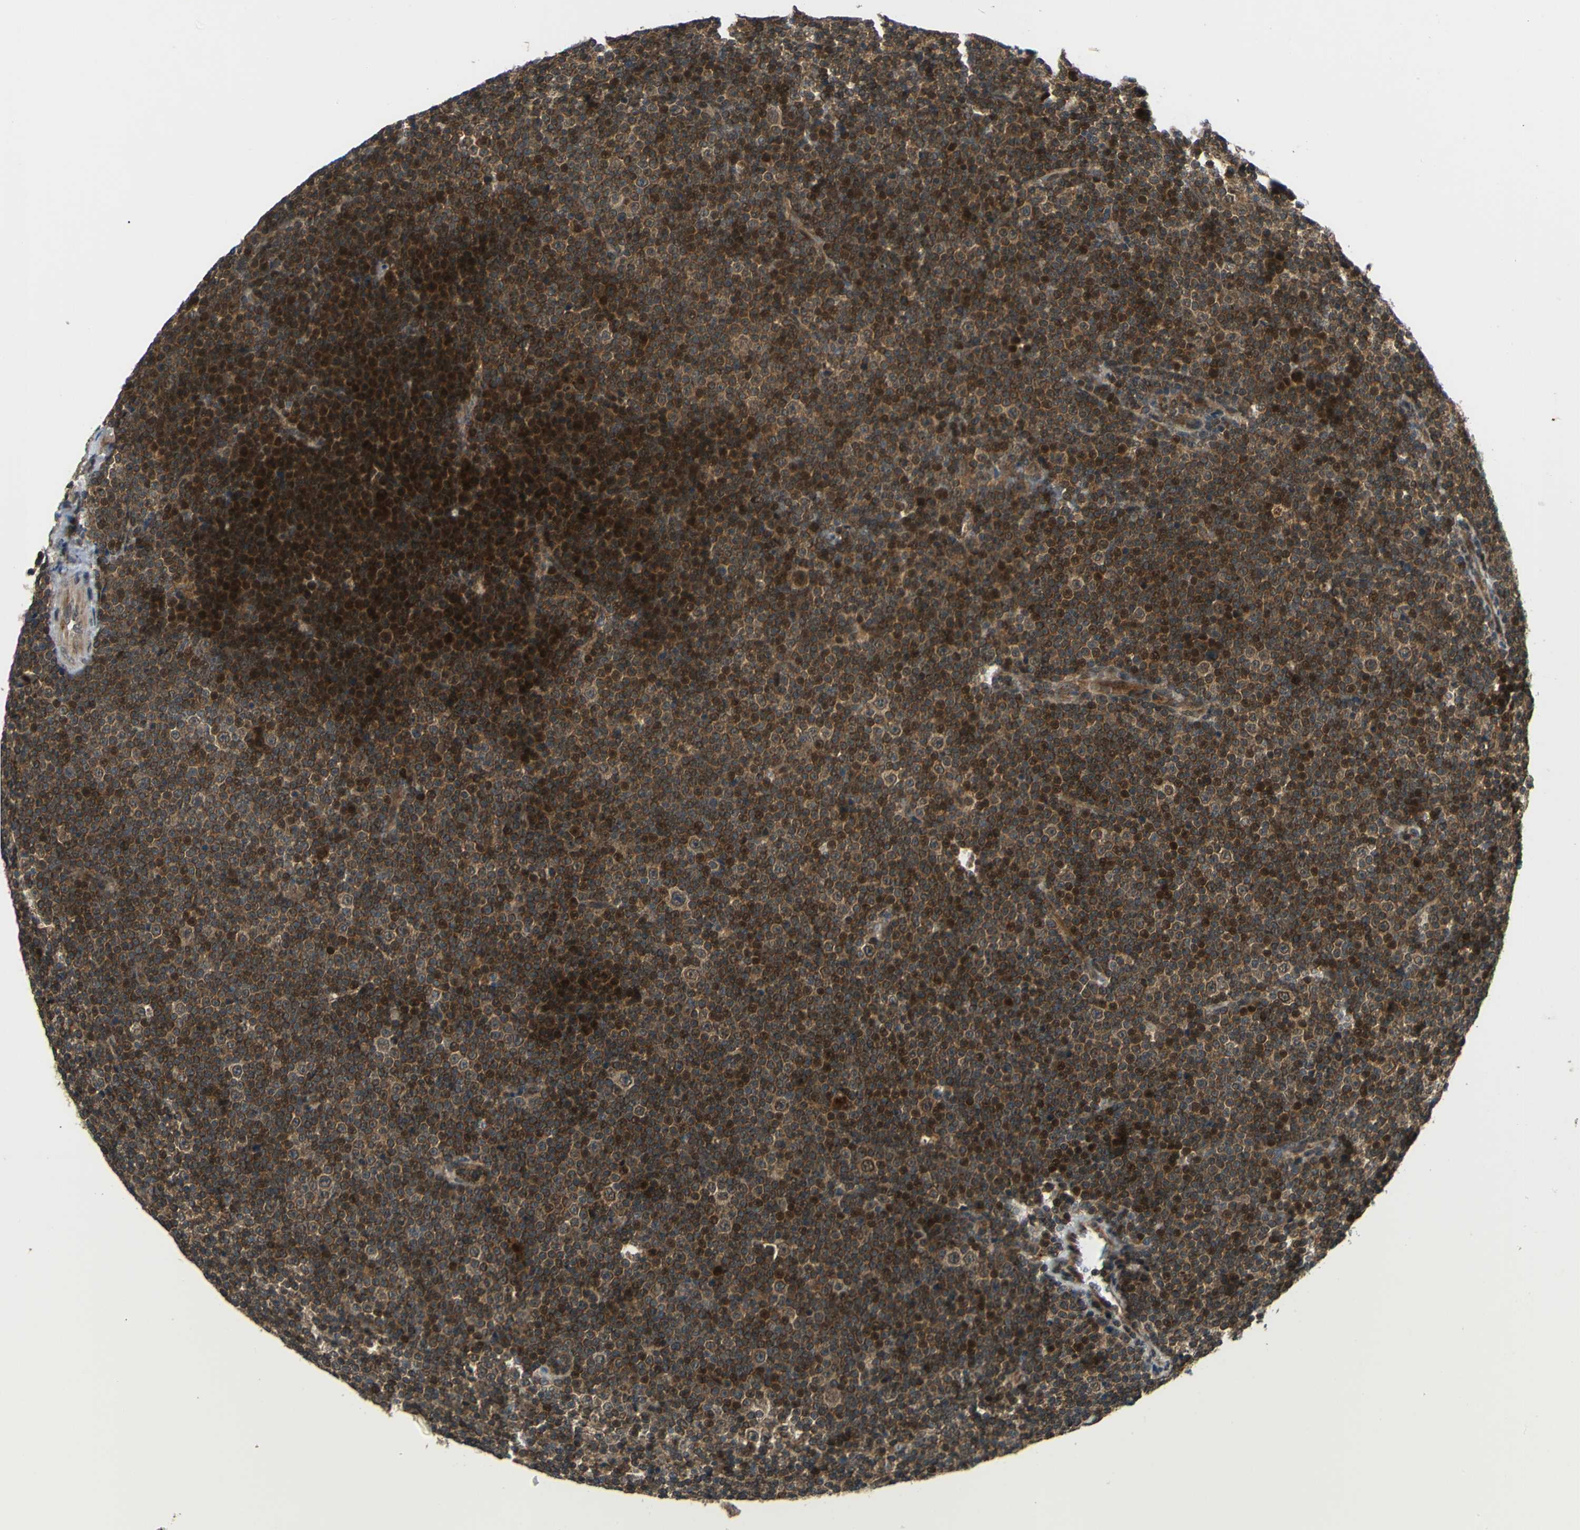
{"staining": {"intensity": "strong", "quantity": "25%-75%", "location": "cytoplasmic/membranous"}, "tissue": "lymphoma", "cell_type": "Tumor cells", "image_type": "cancer", "snomed": [{"axis": "morphology", "description": "Malignant lymphoma, non-Hodgkin's type, Low grade"}, {"axis": "topography", "description": "Lymph node"}], "caption": "A brown stain highlights strong cytoplasmic/membranous expression of a protein in lymphoma tumor cells. (IHC, brightfield microscopy, high magnification).", "gene": "ABCC8", "patient": {"sex": "female", "age": 67}}